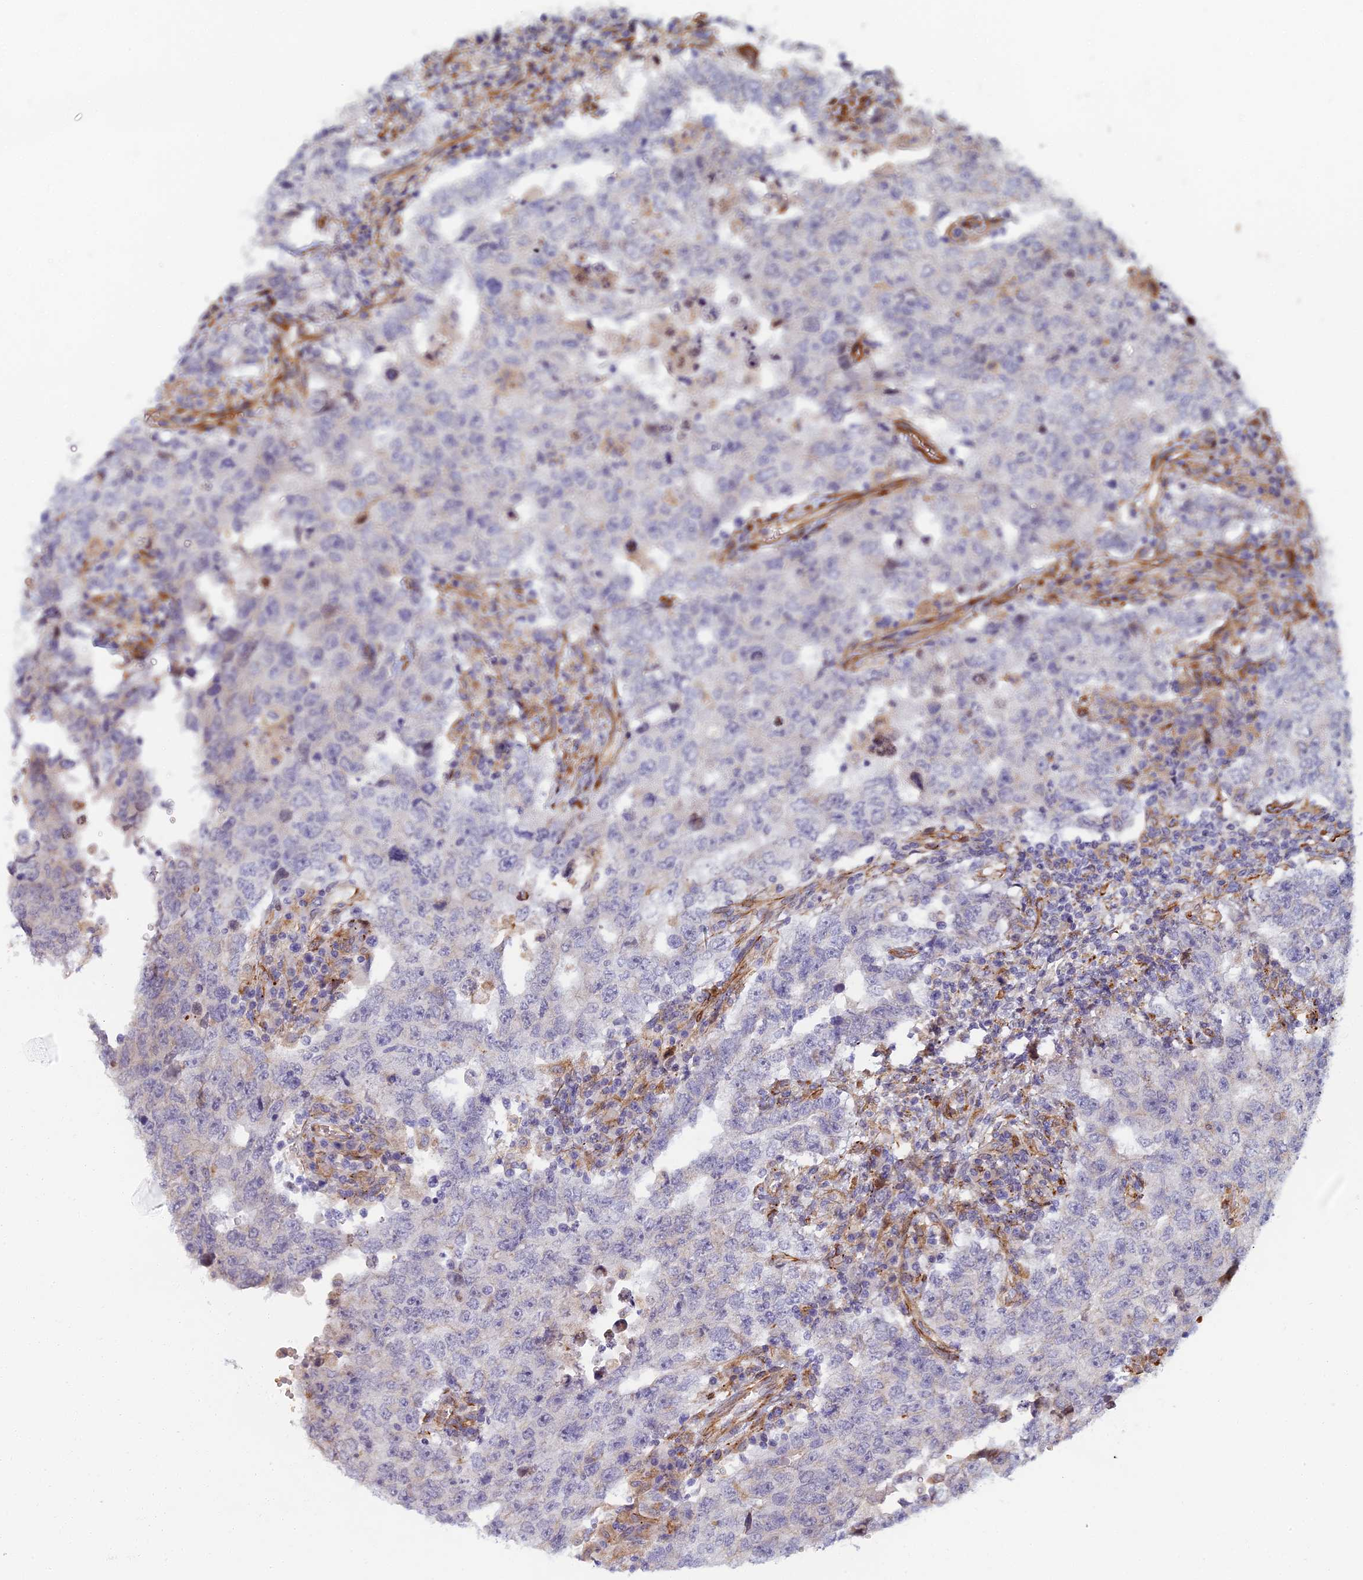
{"staining": {"intensity": "negative", "quantity": "none", "location": "none"}, "tissue": "testis cancer", "cell_type": "Tumor cells", "image_type": "cancer", "snomed": [{"axis": "morphology", "description": "Carcinoma, Embryonal, NOS"}, {"axis": "topography", "description": "Testis"}], "caption": "Tumor cells are negative for protein expression in human testis embryonal carcinoma. The staining is performed using DAB (3,3'-diaminobenzidine) brown chromogen with nuclei counter-stained in using hematoxylin.", "gene": "ABCB10", "patient": {"sex": "male", "age": 26}}